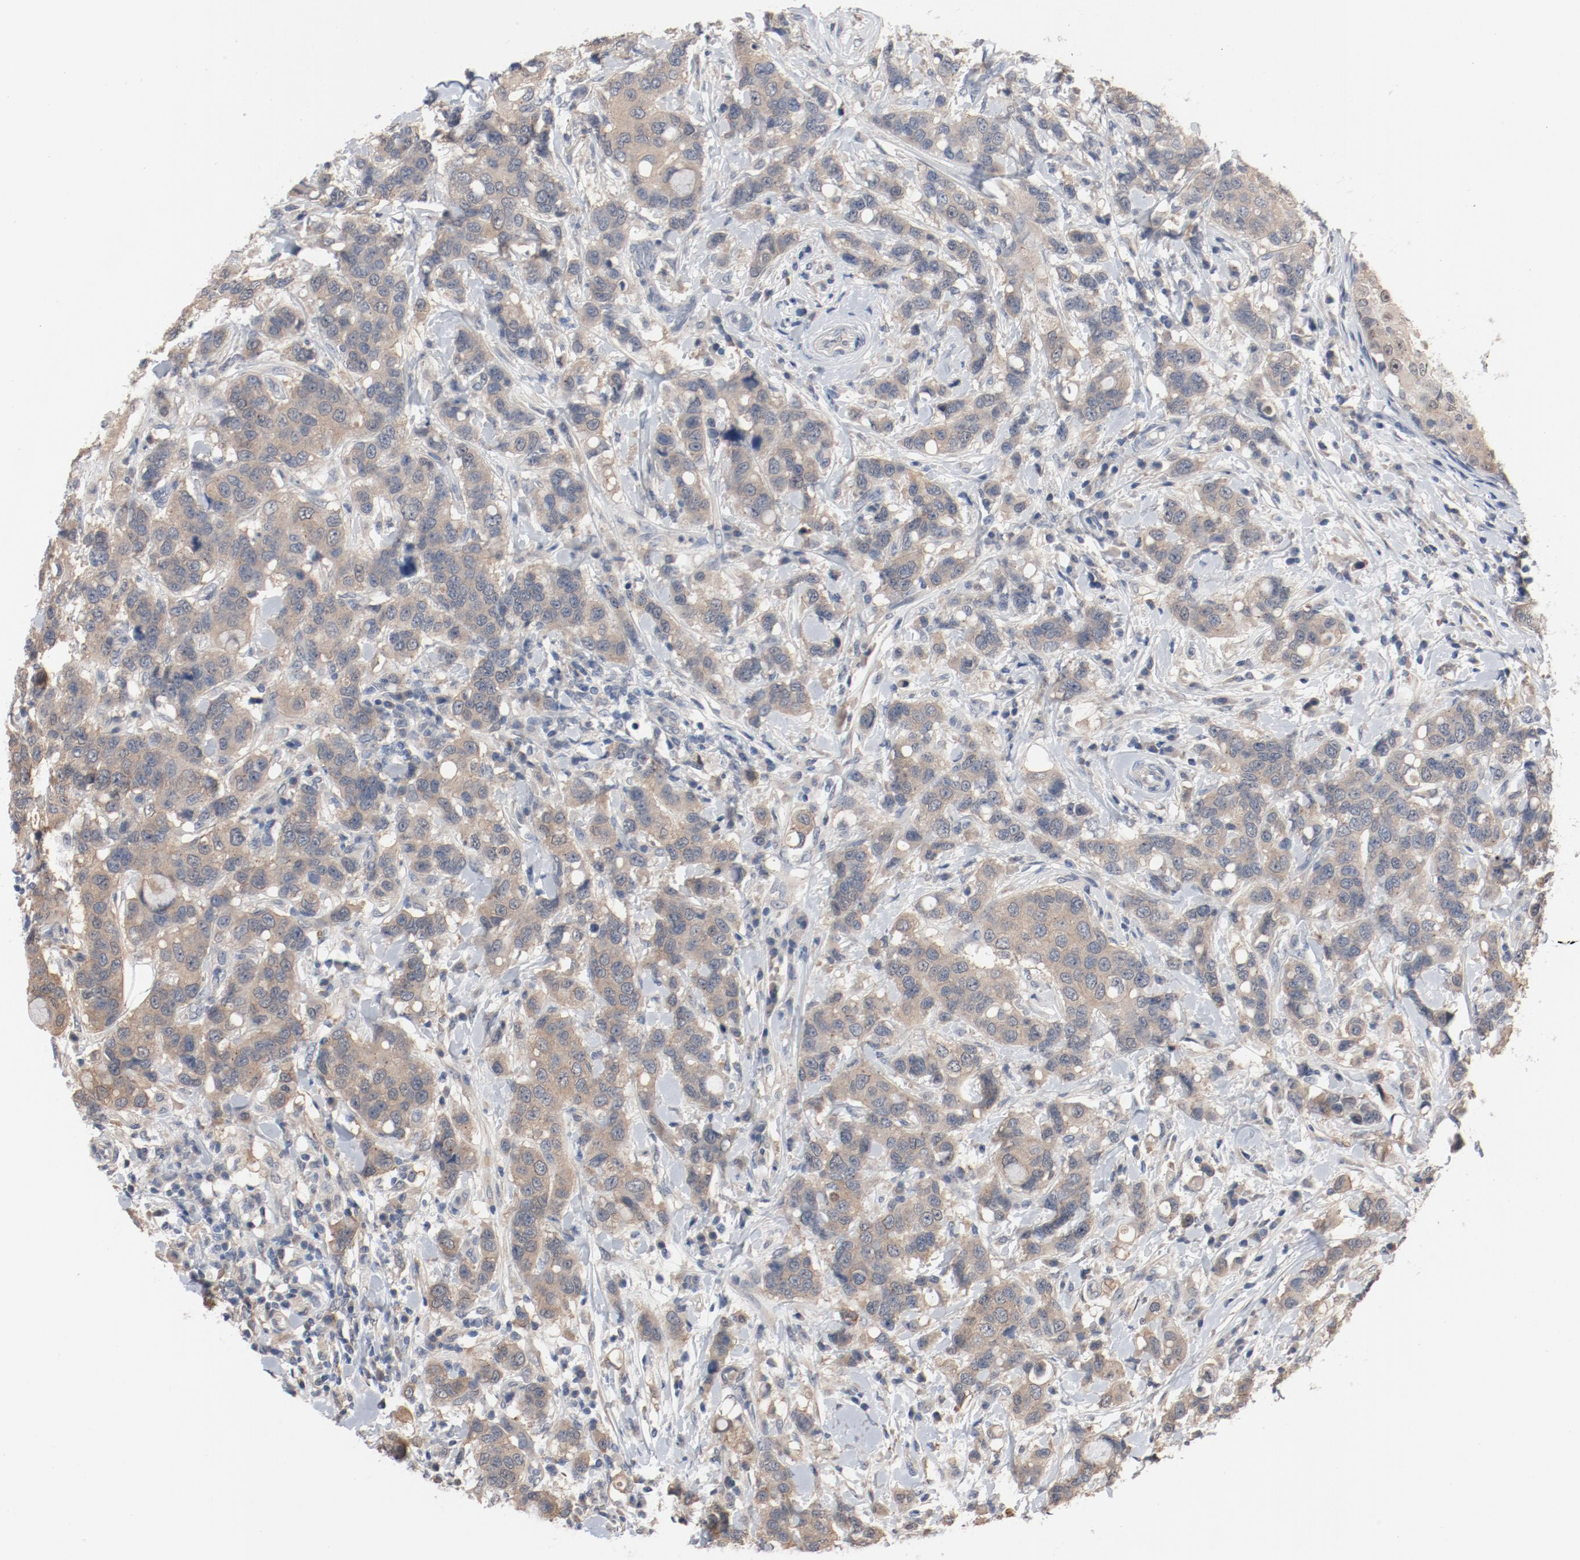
{"staining": {"intensity": "weak", "quantity": ">75%", "location": "cytoplasmic/membranous"}, "tissue": "breast cancer", "cell_type": "Tumor cells", "image_type": "cancer", "snomed": [{"axis": "morphology", "description": "Duct carcinoma"}, {"axis": "topography", "description": "Breast"}], "caption": "This is an image of immunohistochemistry (IHC) staining of breast cancer (intraductal carcinoma), which shows weak positivity in the cytoplasmic/membranous of tumor cells.", "gene": "DNAL4", "patient": {"sex": "female", "age": 27}}